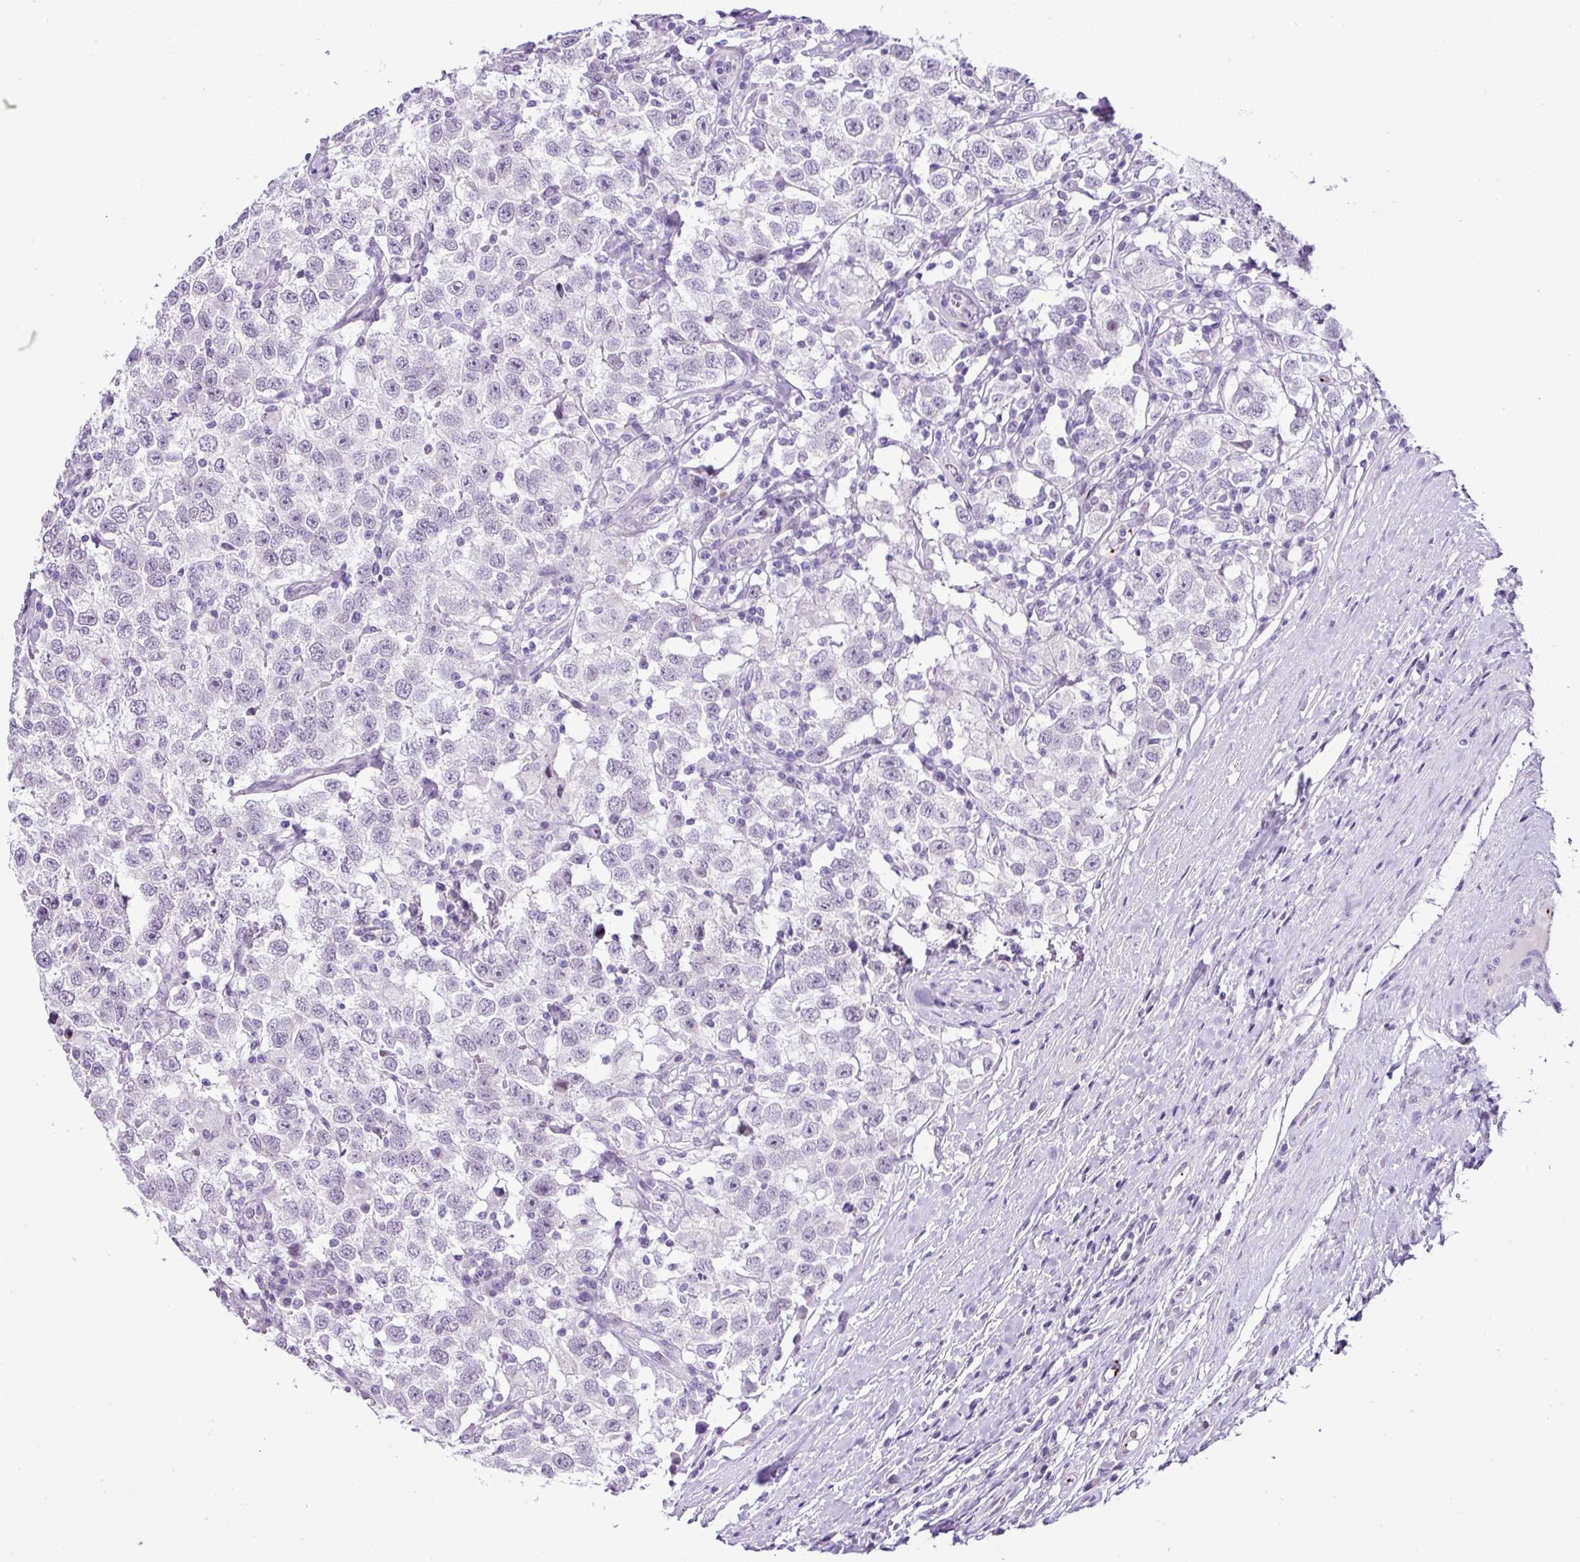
{"staining": {"intensity": "negative", "quantity": "none", "location": "none"}, "tissue": "testis cancer", "cell_type": "Tumor cells", "image_type": "cancer", "snomed": [{"axis": "morphology", "description": "Seminoma, NOS"}, {"axis": "topography", "description": "Testis"}], "caption": "The micrograph exhibits no significant expression in tumor cells of testis seminoma. (DAB (3,3'-diaminobenzidine) IHC, high magnification).", "gene": "CMTM5", "patient": {"sex": "male", "age": 41}}